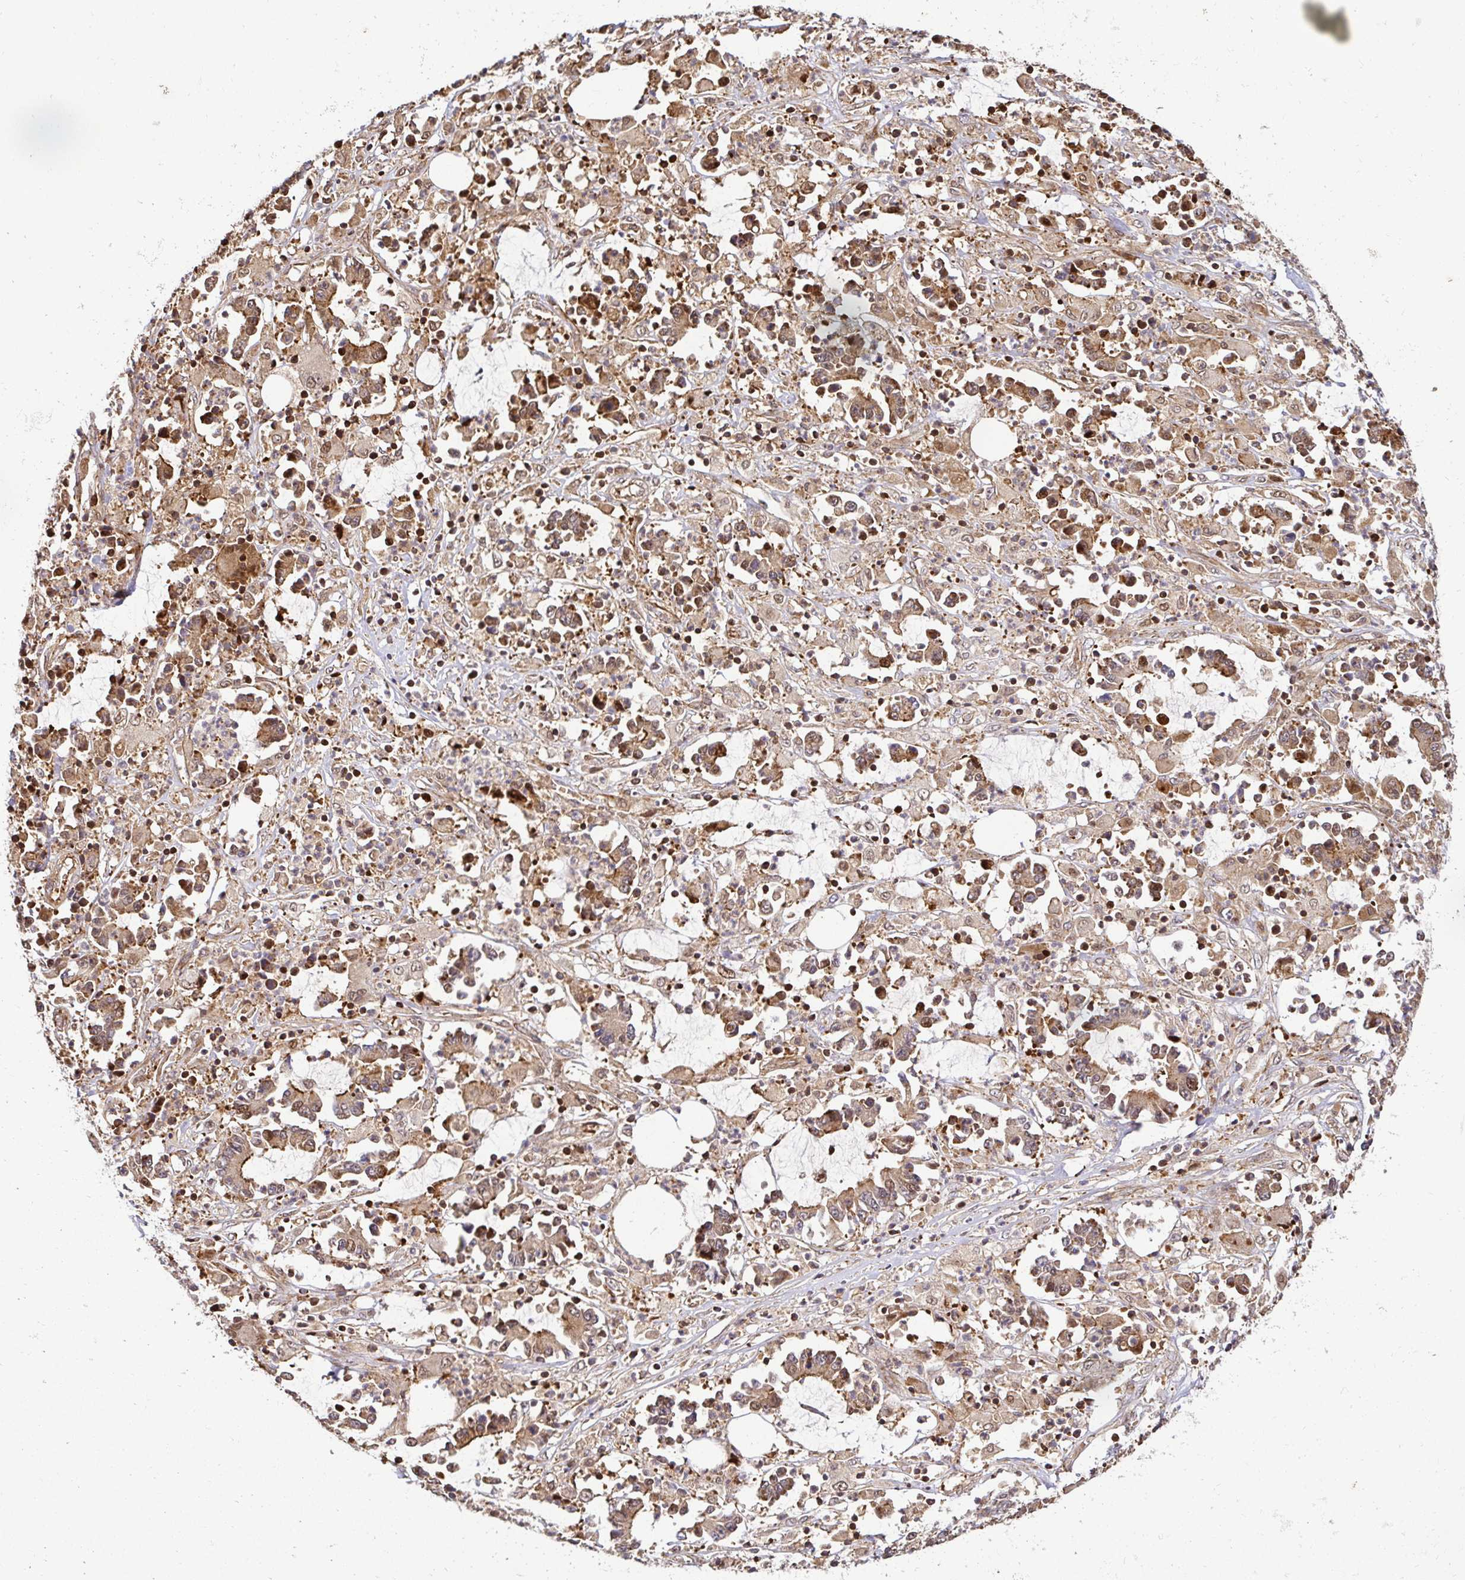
{"staining": {"intensity": "moderate", "quantity": "25%-75%", "location": "cytoplasmic/membranous"}, "tissue": "stomach cancer", "cell_type": "Tumor cells", "image_type": "cancer", "snomed": [{"axis": "morphology", "description": "Adenocarcinoma, NOS"}, {"axis": "topography", "description": "Stomach, upper"}], "caption": "Stomach adenocarcinoma stained for a protein reveals moderate cytoplasmic/membranous positivity in tumor cells. Using DAB (3,3'-diaminobenzidine) (brown) and hematoxylin (blue) stains, captured at high magnification using brightfield microscopy.", "gene": "PSMA4", "patient": {"sex": "male", "age": 68}}